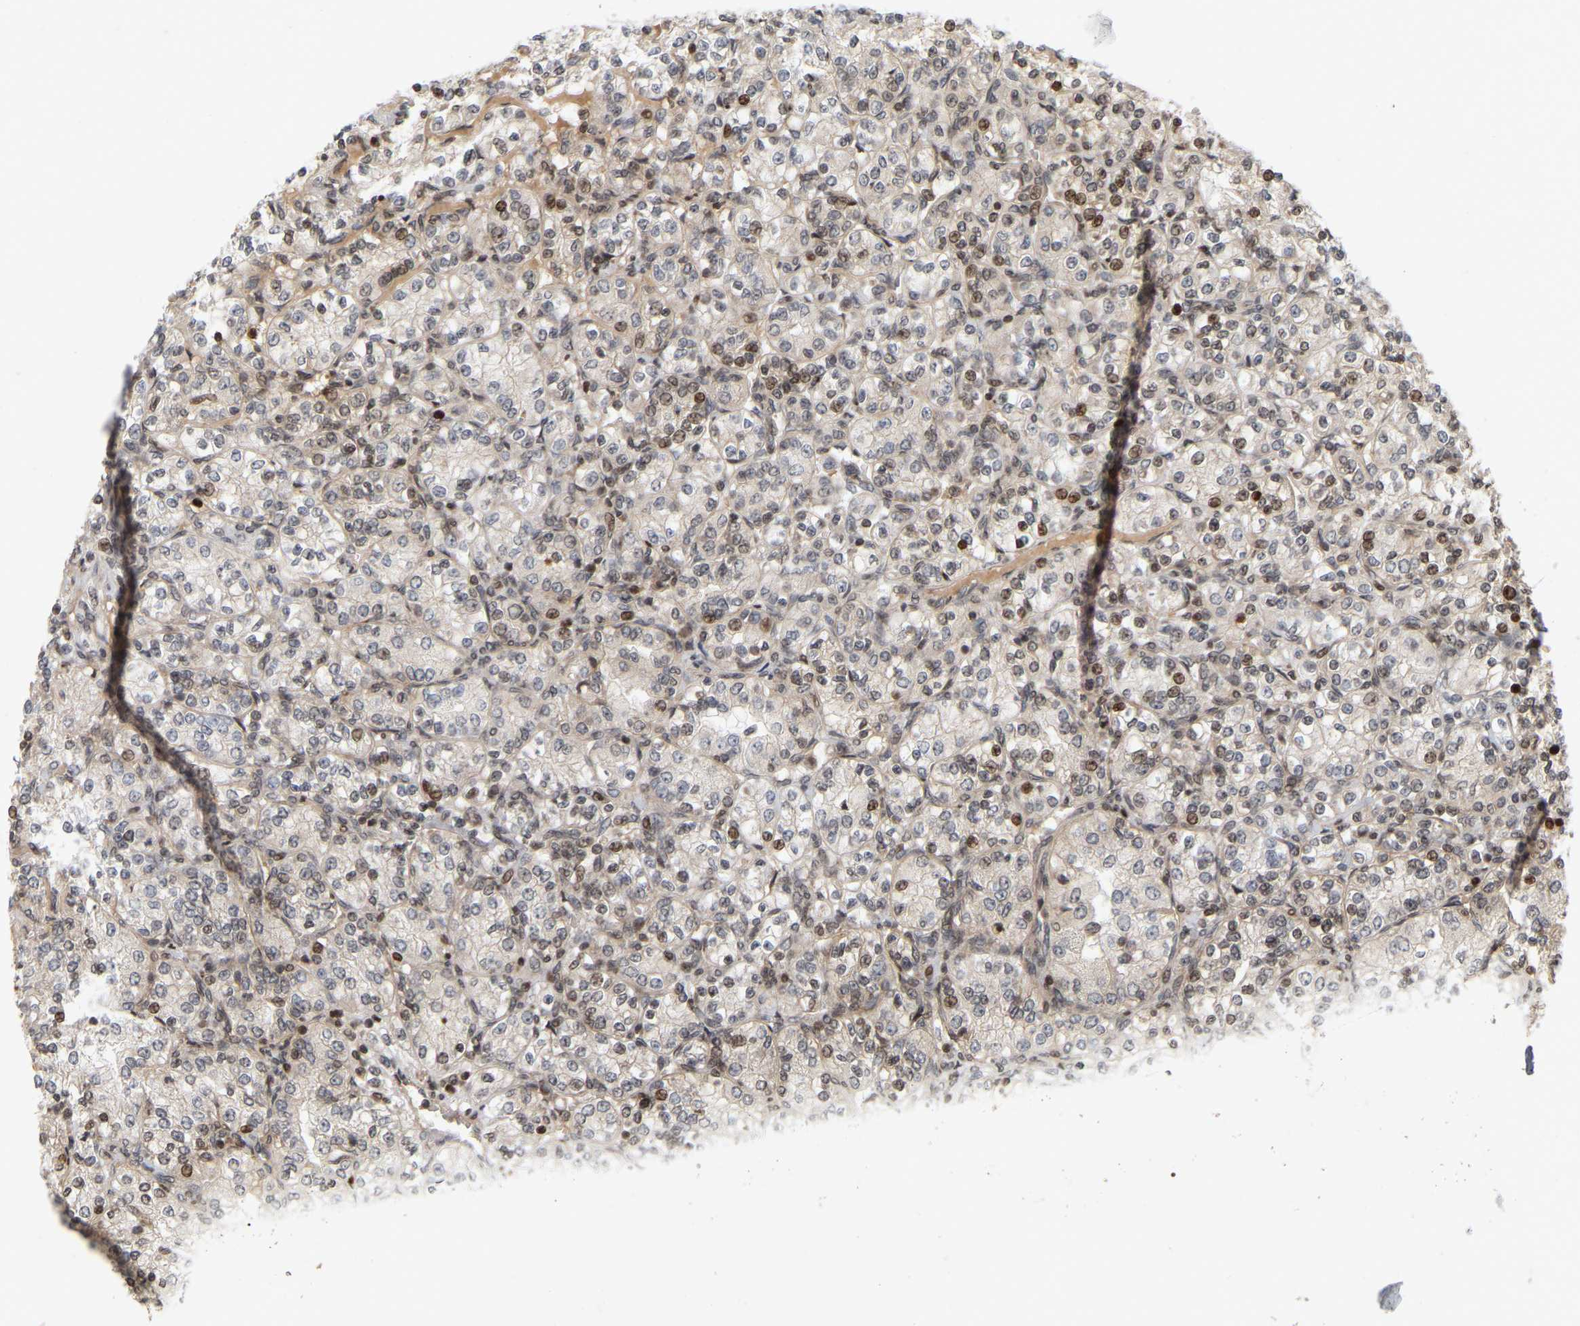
{"staining": {"intensity": "weak", "quantity": "25%-75%", "location": "nuclear"}, "tissue": "renal cancer", "cell_type": "Tumor cells", "image_type": "cancer", "snomed": [{"axis": "morphology", "description": "Adenocarcinoma, NOS"}, {"axis": "topography", "description": "Kidney"}], "caption": "An image showing weak nuclear expression in about 25%-75% of tumor cells in renal cancer (adenocarcinoma), as visualized by brown immunohistochemical staining.", "gene": "NFE2L2", "patient": {"sex": "male", "age": 77}}